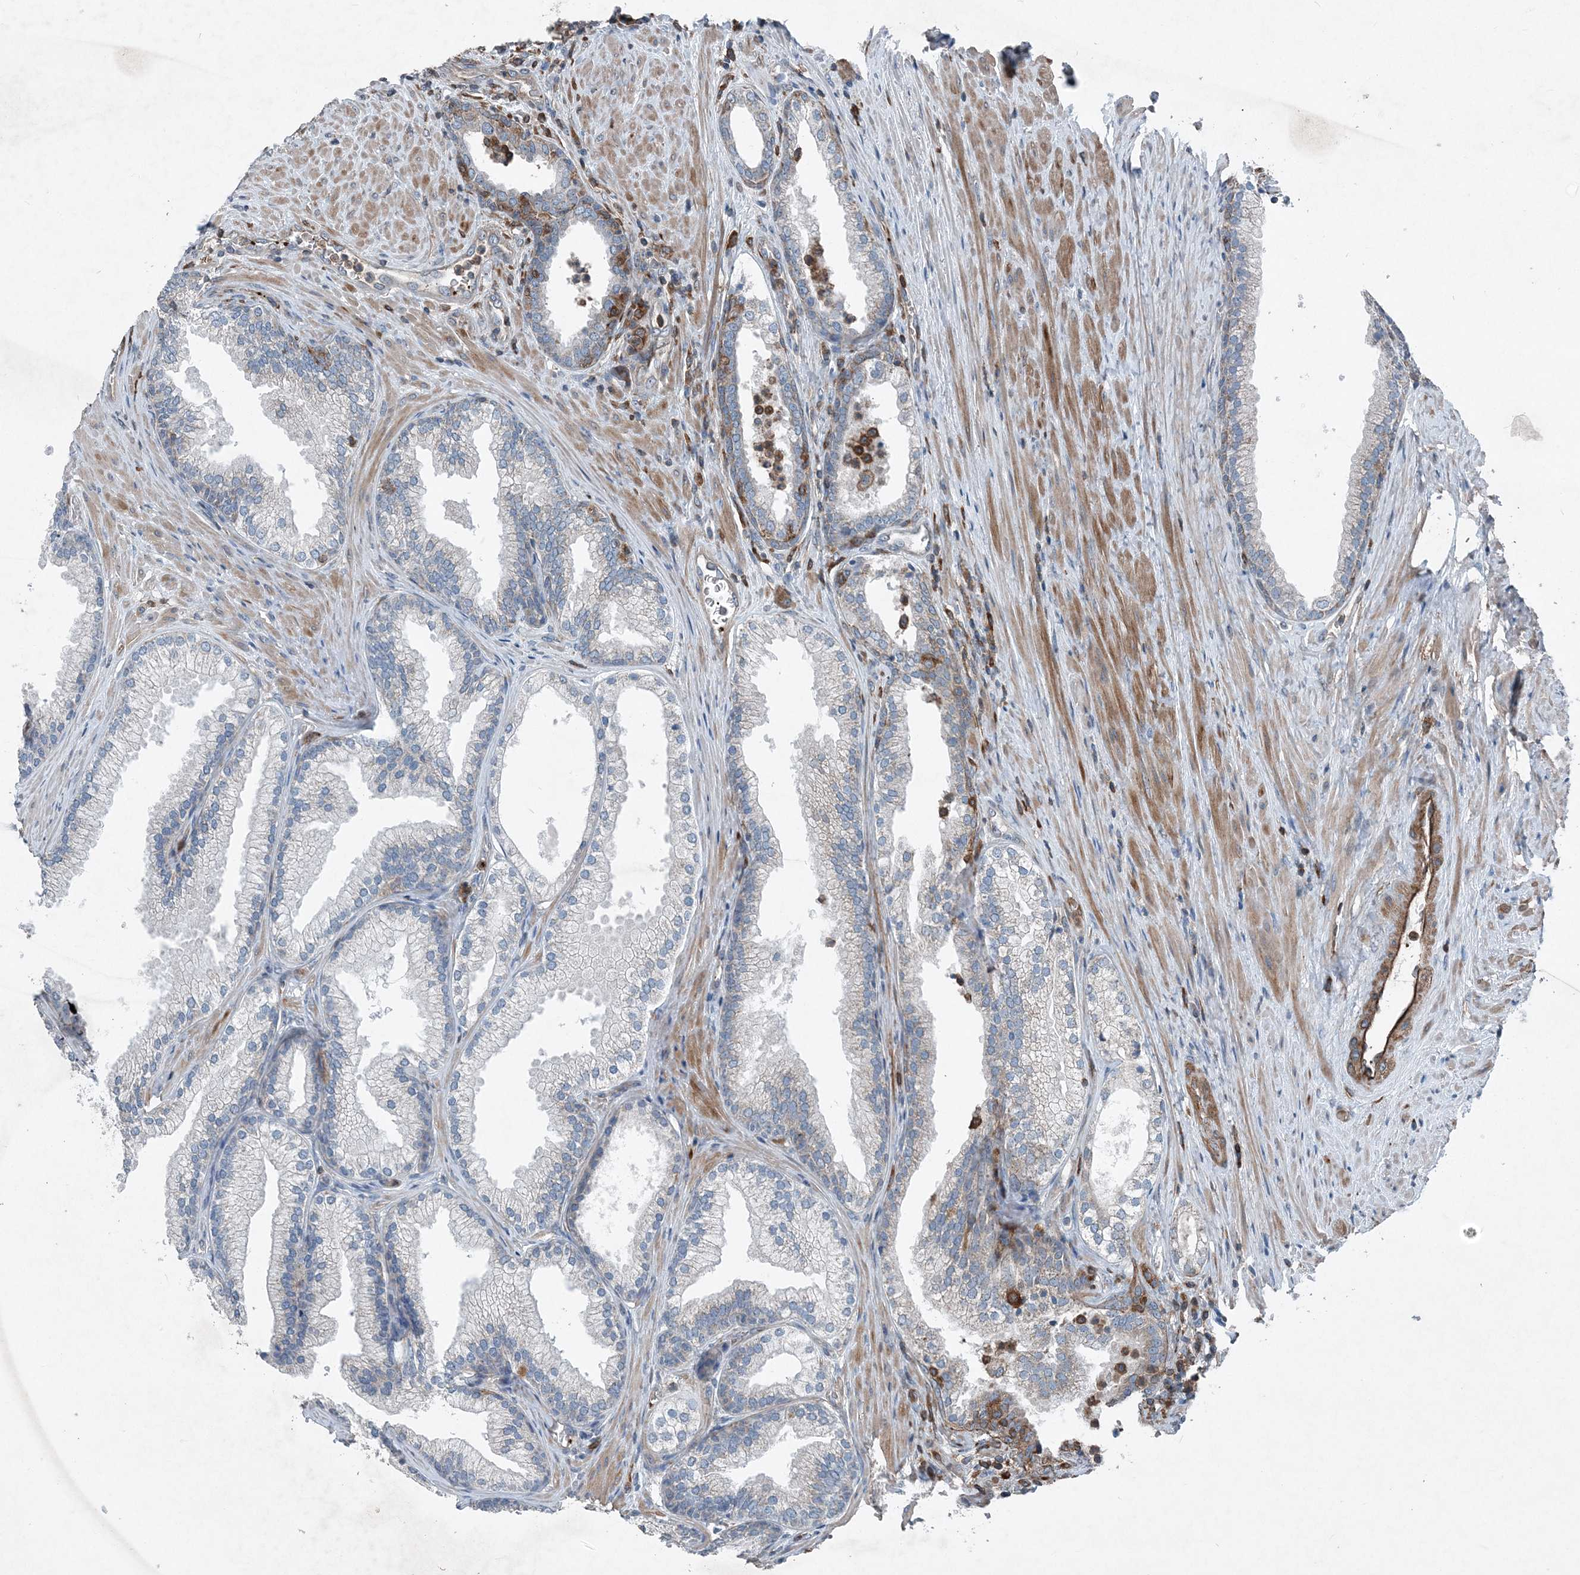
{"staining": {"intensity": "negative", "quantity": "none", "location": "none"}, "tissue": "prostate", "cell_type": "Glandular cells", "image_type": "normal", "snomed": [{"axis": "morphology", "description": "Normal tissue, NOS"}, {"axis": "topography", "description": "Prostate"}], "caption": "Histopathology image shows no significant protein expression in glandular cells of normal prostate.", "gene": "DGUOK", "patient": {"sex": "male", "age": 76}}